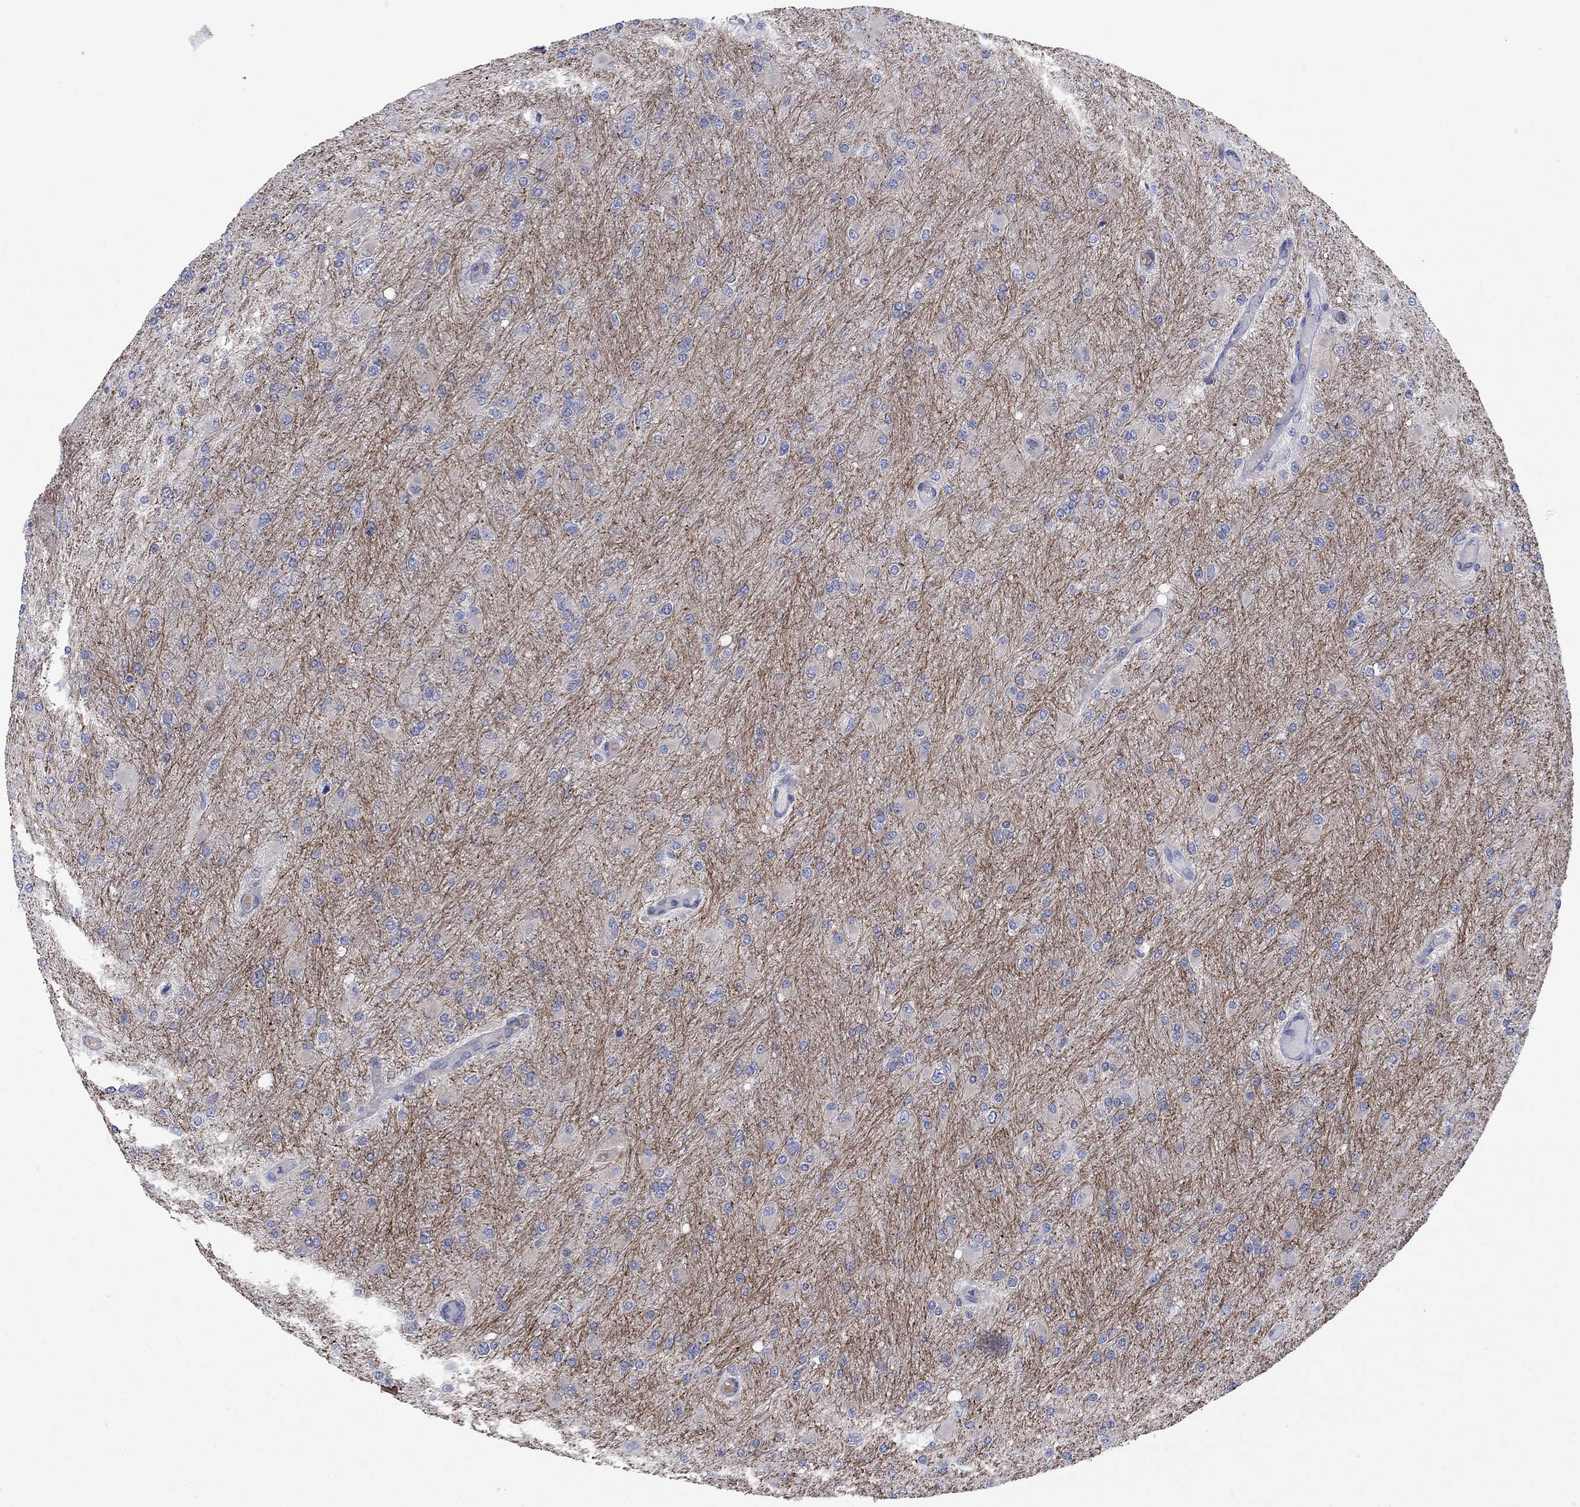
{"staining": {"intensity": "negative", "quantity": "none", "location": "none"}, "tissue": "glioma", "cell_type": "Tumor cells", "image_type": "cancer", "snomed": [{"axis": "morphology", "description": "Glioma, malignant, High grade"}, {"axis": "topography", "description": "Cerebral cortex"}], "caption": "This is an immunohistochemistry (IHC) micrograph of human malignant glioma (high-grade). There is no staining in tumor cells.", "gene": "PLCL2", "patient": {"sex": "female", "age": 36}}